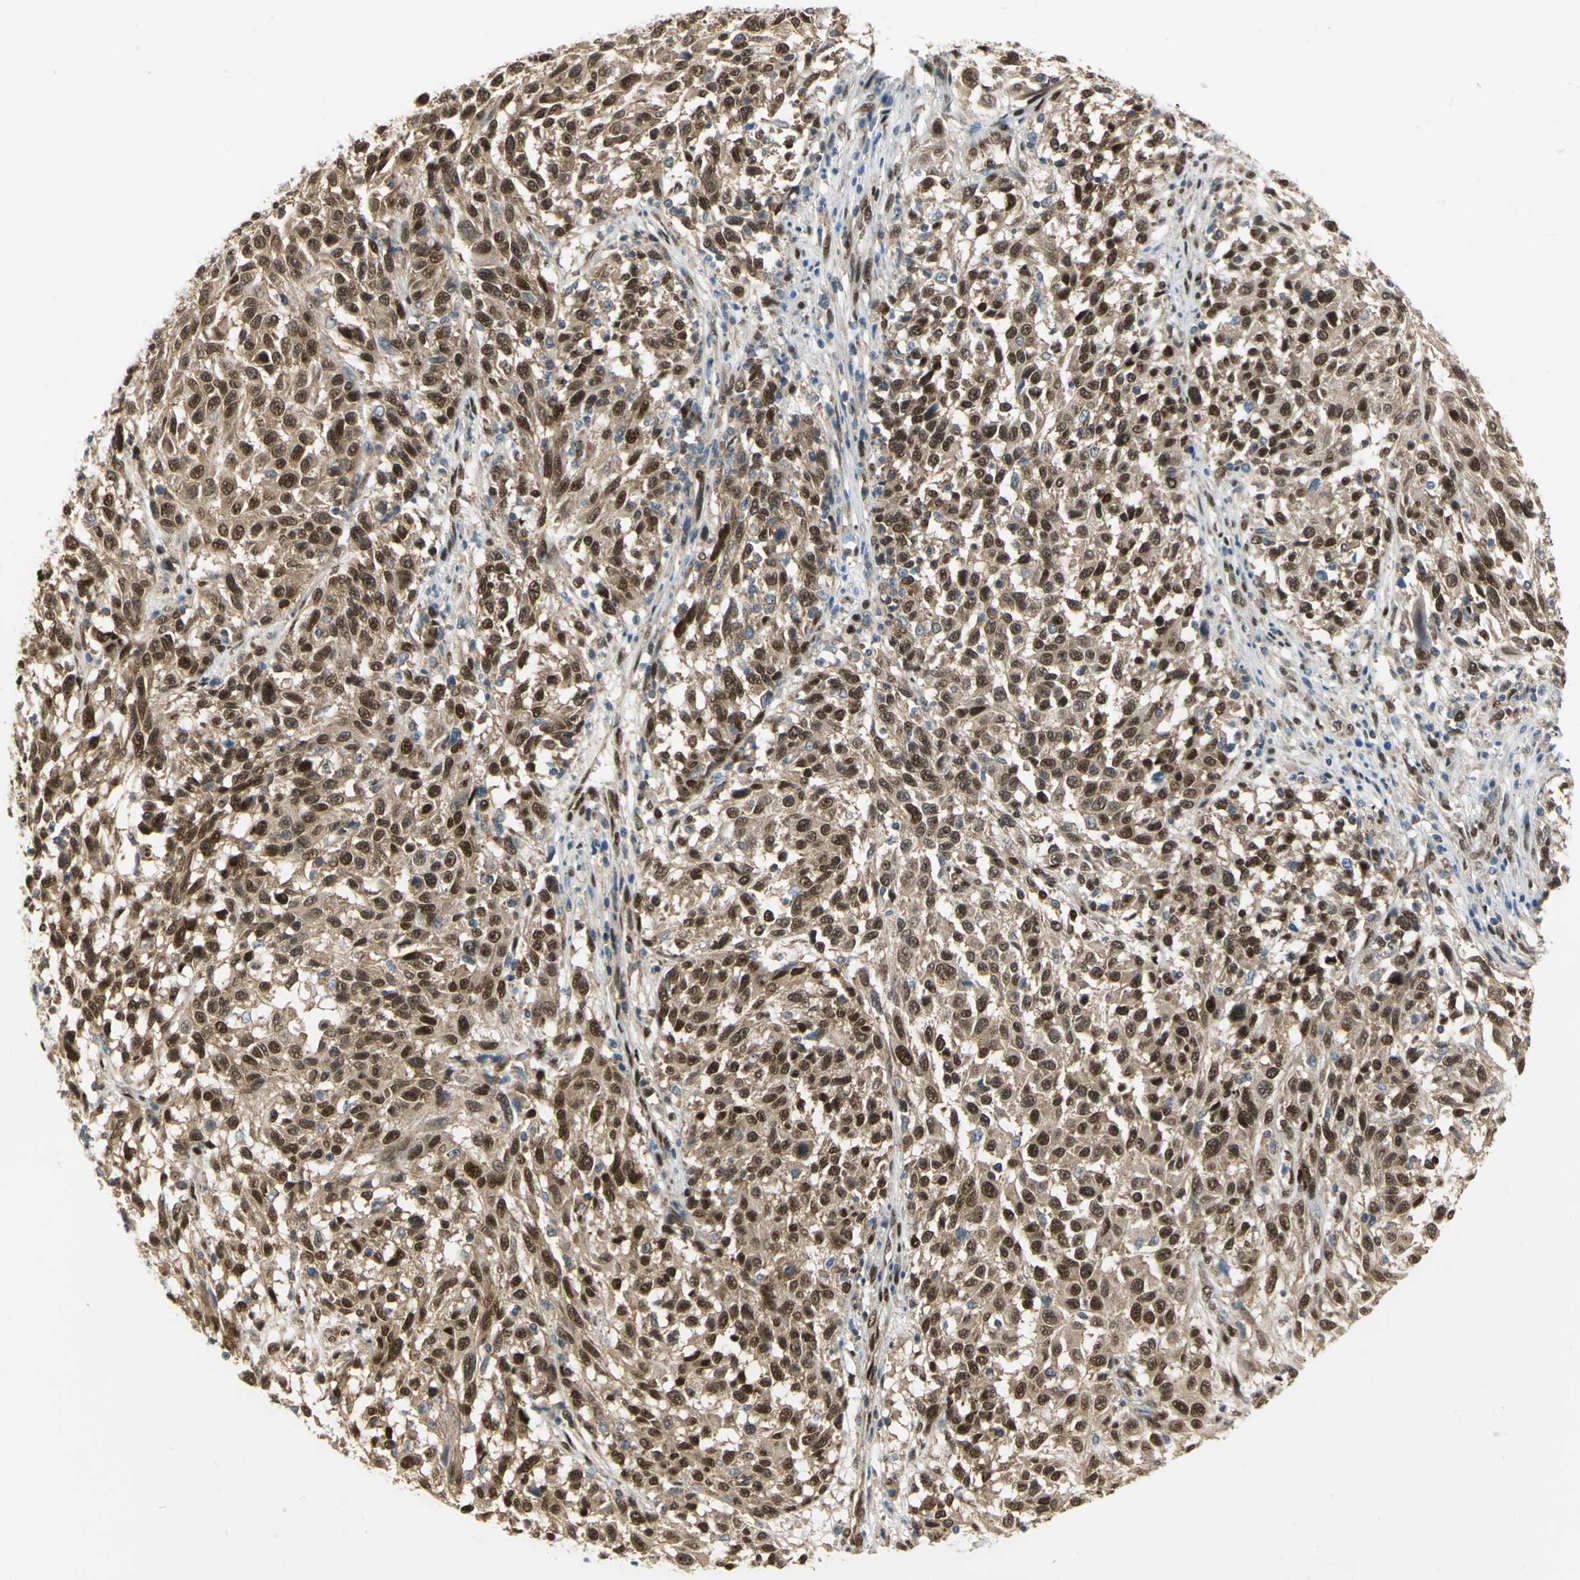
{"staining": {"intensity": "moderate", "quantity": ">75%", "location": "cytoplasmic/membranous,nuclear"}, "tissue": "melanoma", "cell_type": "Tumor cells", "image_type": "cancer", "snomed": [{"axis": "morphology", "description": "Malignant melanoma, Metastatic site"}, {"axis": "topography", "description": "Lymph node"}], "caption": "Melanoma stained with immunohistochemistry (IHC) demonstrates moderate cytoplasmic/membranous and nuclear positivity in approximately >75% of tumor cells. (IHC, brightfield microscopy, high magnification).", "gene": "RBFOX2", "patient": {"sex": "male", "age": 61}}